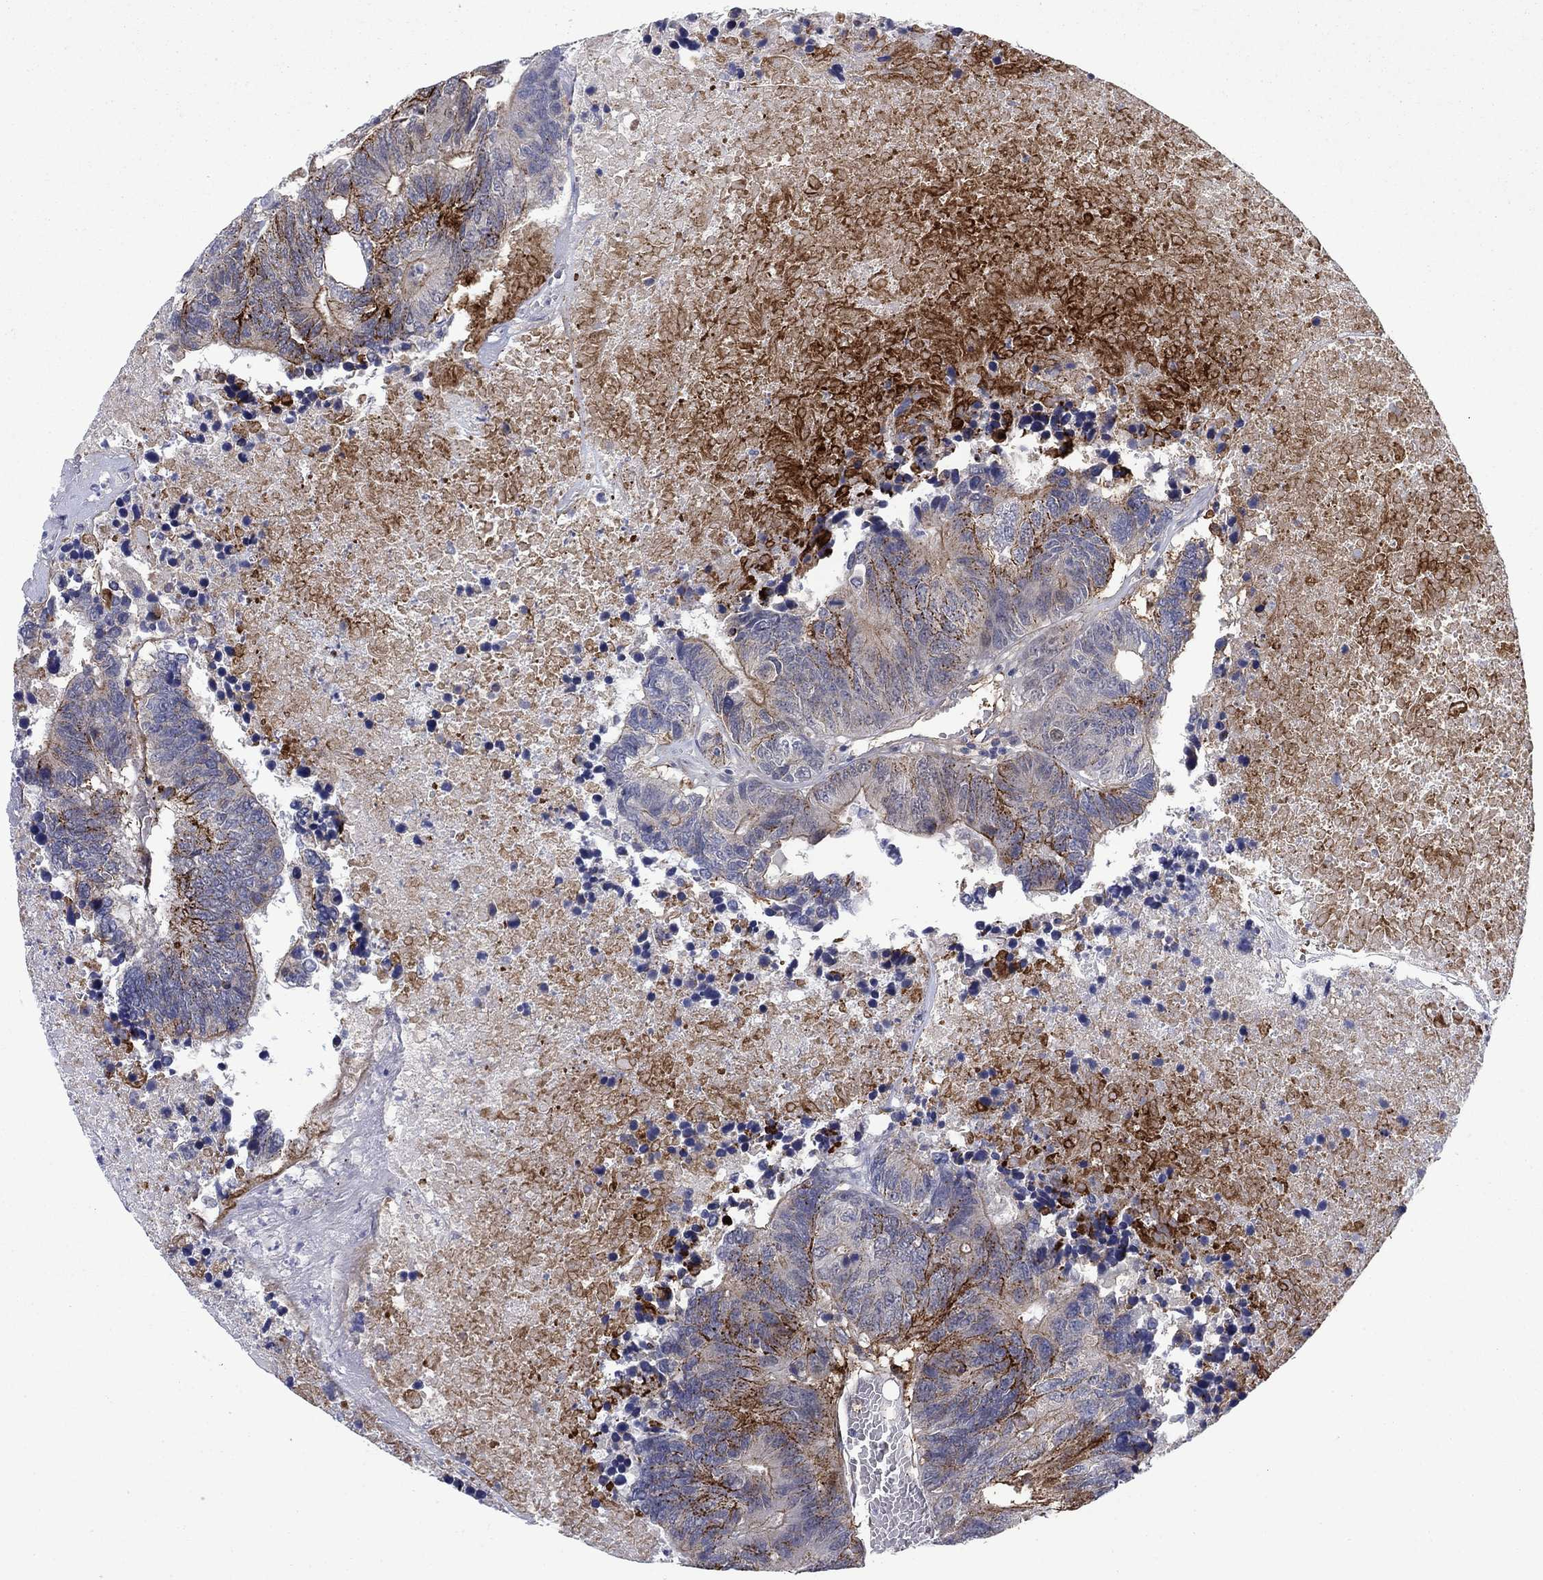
{"staining": {"intensity": "strong", "quantity": "<25%", "location": "cytoplasmic/membranous"}, "tissue": "colorectal cancer", "cell_type": "Tumor cells", "image_type": "cancer", "snomed": [{"axis": "morphology", "description": "Adenocarcinoma, NOS"}, {"axis": "topography", "description": "Colon"}], "caption": "Immunohistochemistry (IHC) histopathology image of human adenocarcinoma (colorectal) stained for a protein (brown), which exhibits medium levels of strong cytoplasmic/membranous staining in about <25% of tumor cells.", "gene": "SDC1", "patient": {"sex": "female", "age": 48}}